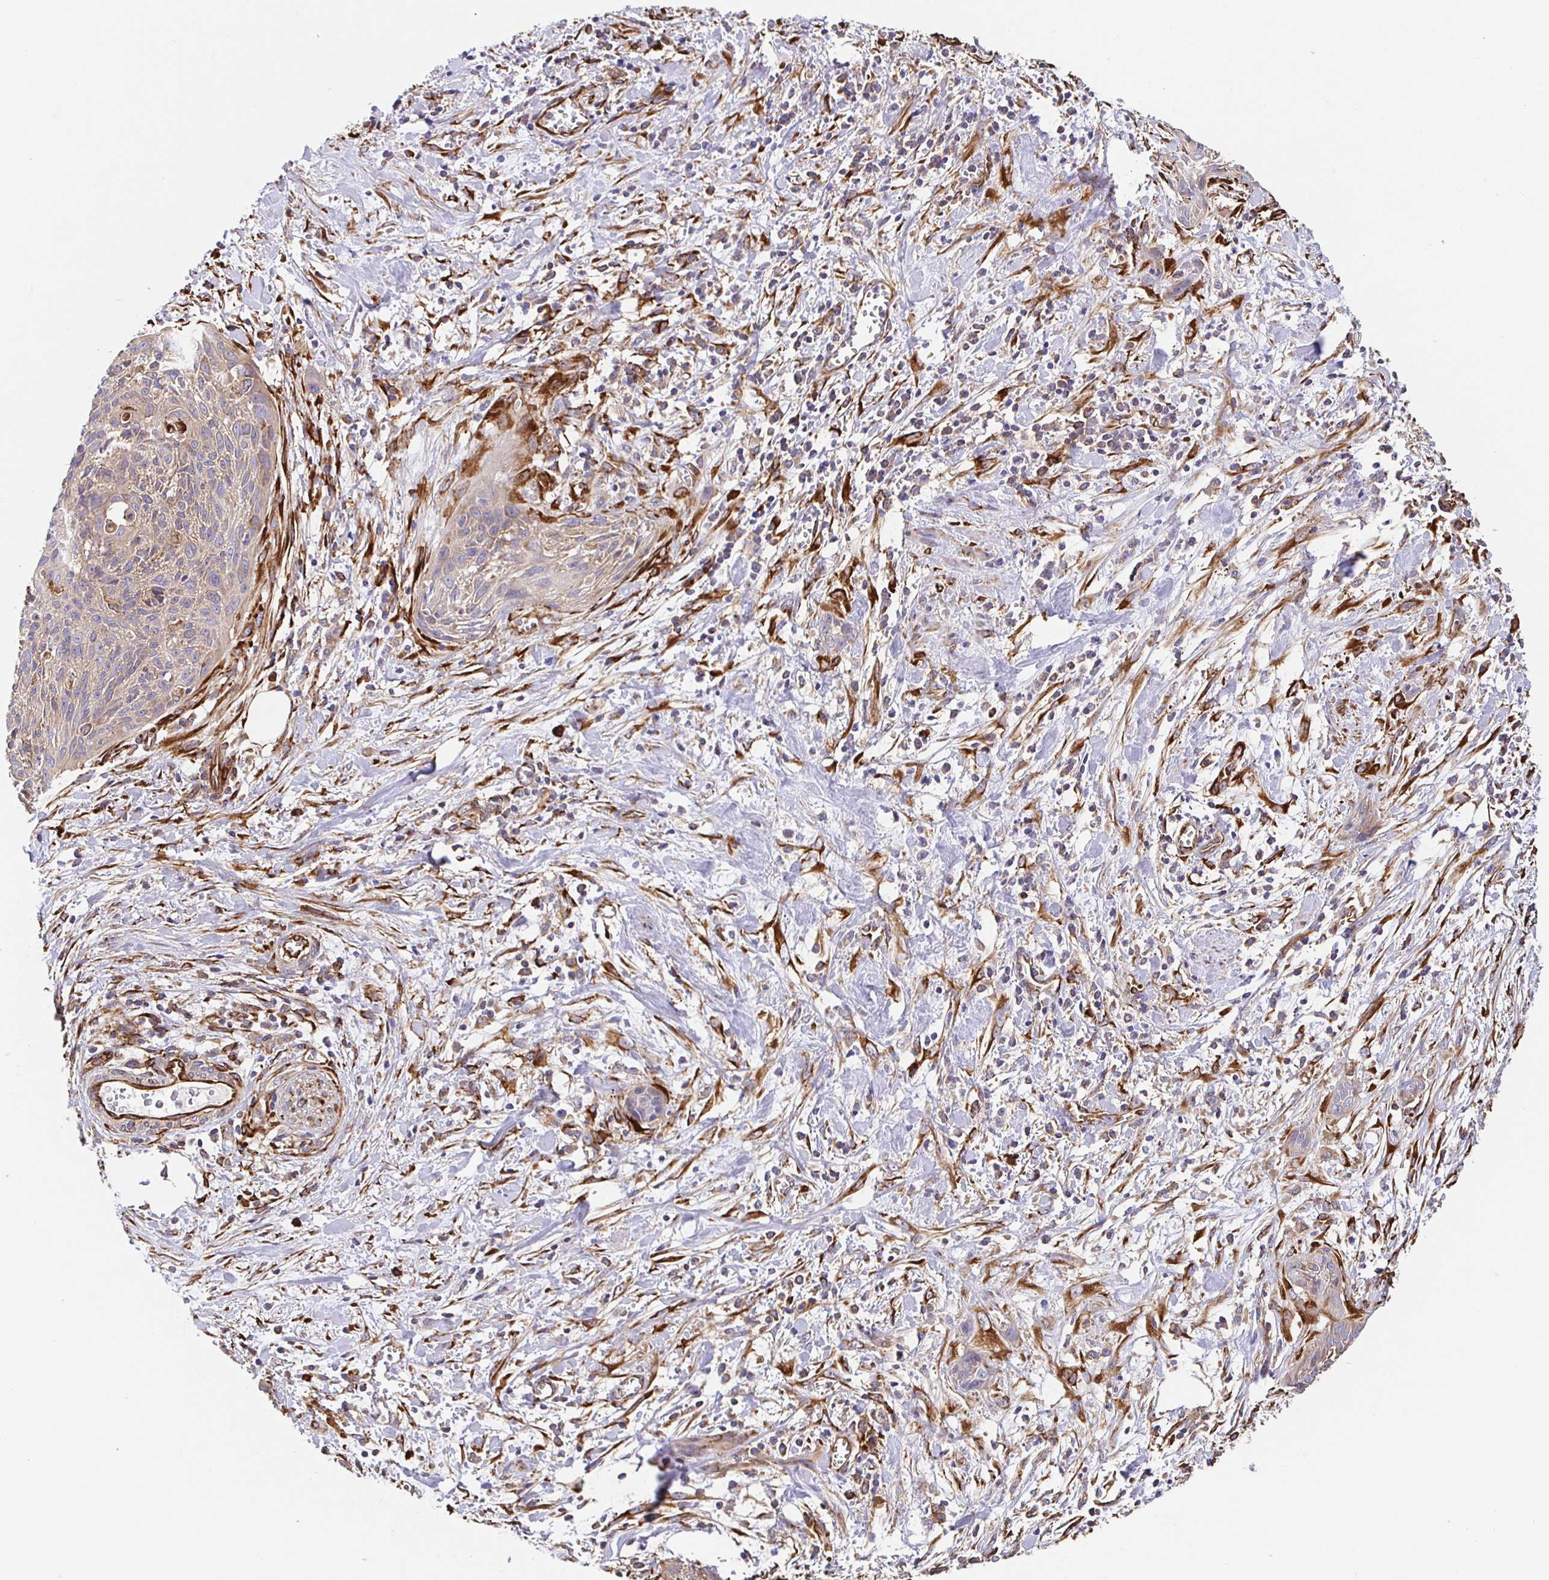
{"staining": {"intensity": "weak", "quantity": "25%-75%", "location": "cytoplasmic/membranous"}, "tissue": "cervical cancer", "cell_type": "Tumor cells", "image_type": "cancer", "snomed": [{"axis": "morphology", "description": "Squamous cell carcinoma, NOS"}, {"axis": "topography", "description": "Cervix"}], "caption": "Human cervical cancer (squamous cell carcinoma) stained with a brown dye reveals weak cytoplasmic/membranous positive positivity in approximately 25%-75% of tumor cells.", "gene": "MAOA", "patient": {"sex": "female", "age": 55}}